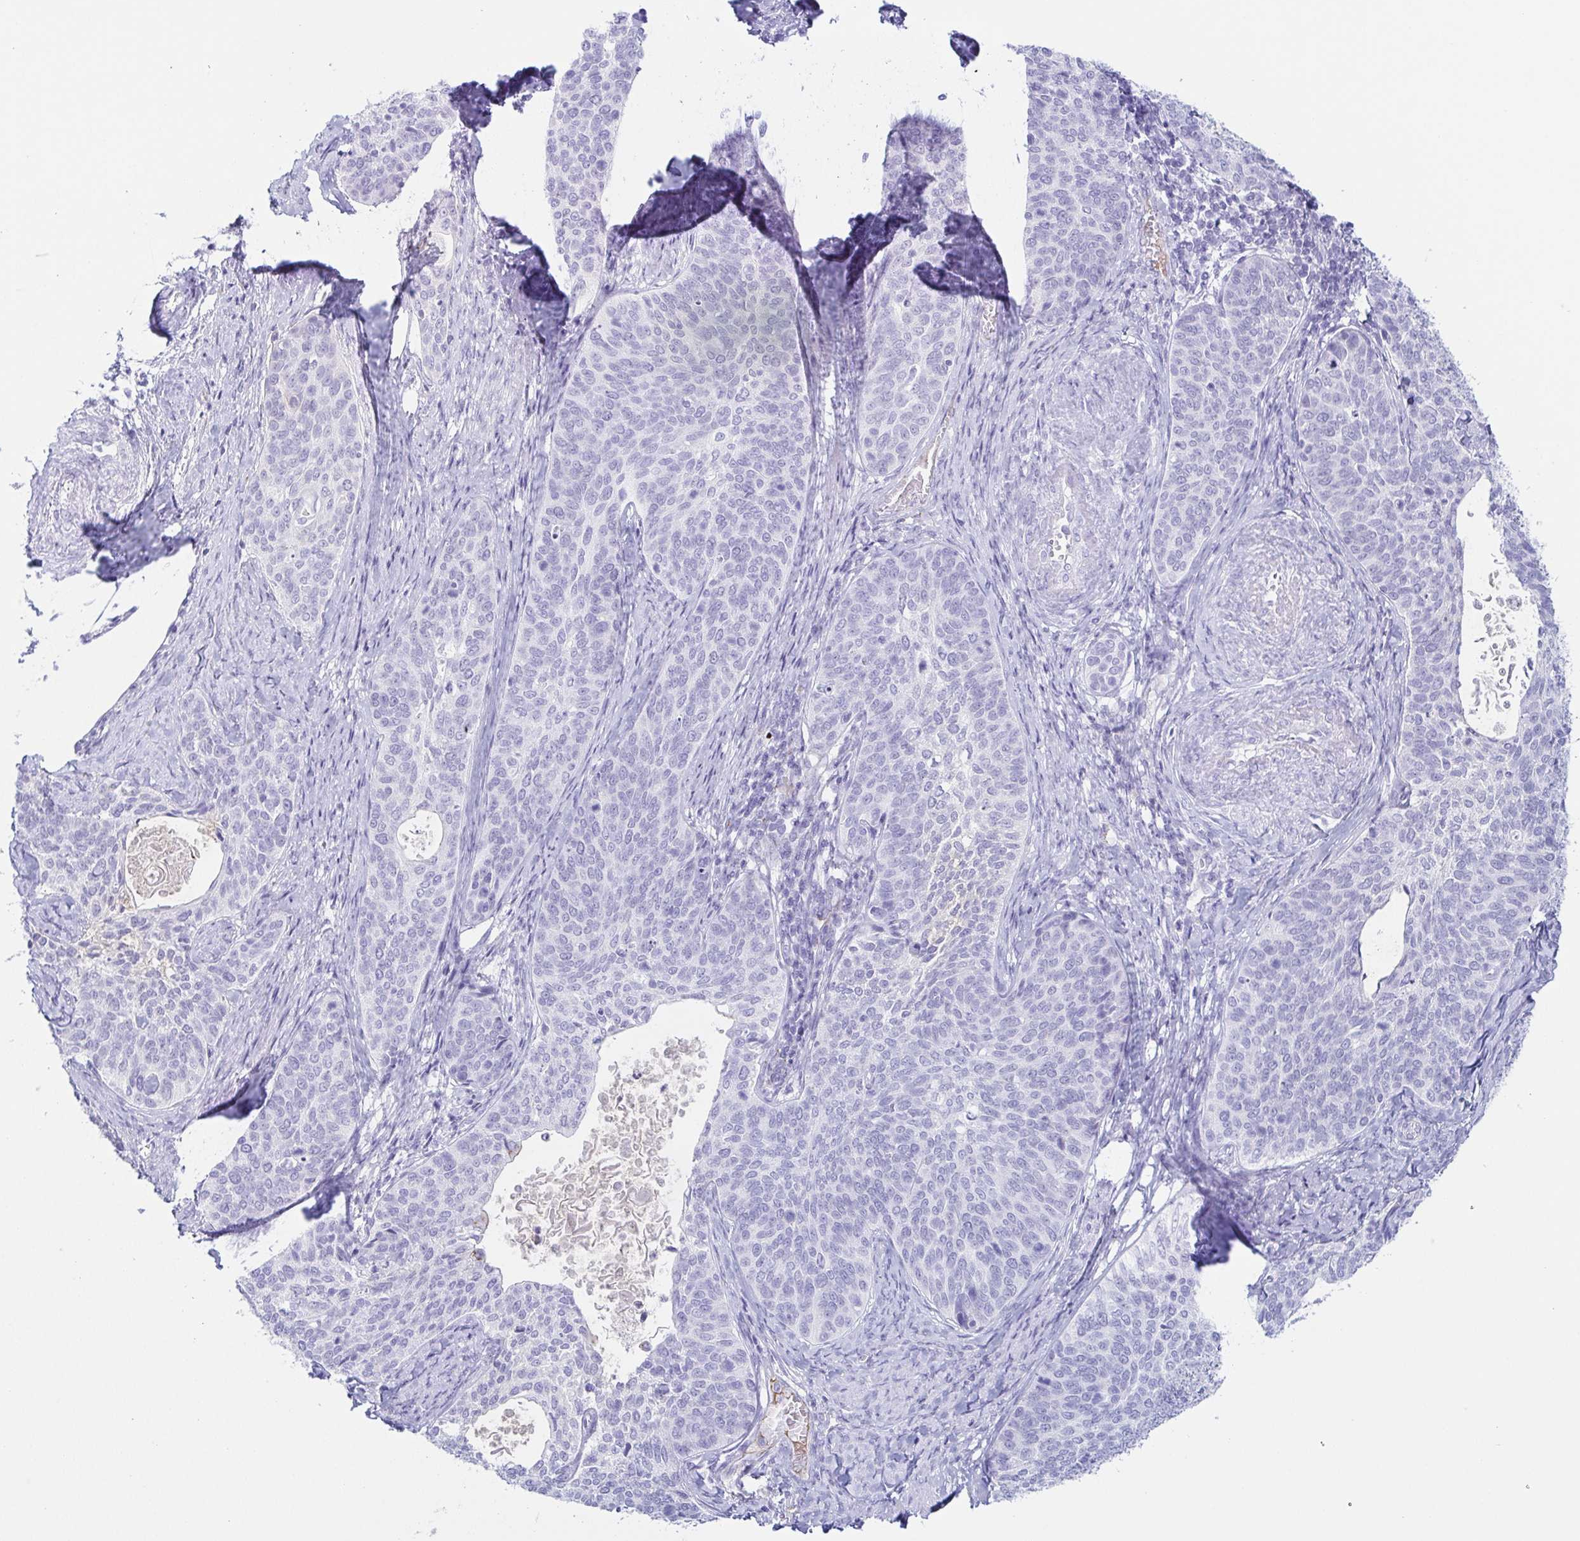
{"staining": {"intensity": "negative", "quantity": "none", "location": "none"}, "tissue": "cervical cancer", "cell_type": "Tumor cells", "image_type": "cancer", "snomed": [{"axis": "morphology", "description": "Squamous cell carcinoma, NOS"}, {"axis": "topography", "description": "Cervix"}], "caption": "Tumor cells are negative for protein expression in human squamous cell carcinoma (cervical). The staining is performed using DAB brown chromogen with nuclei counter-stained in using hematoxylin.", "gene": "LDLRAD1", "patient": {"sex": "female", "age": 69}}